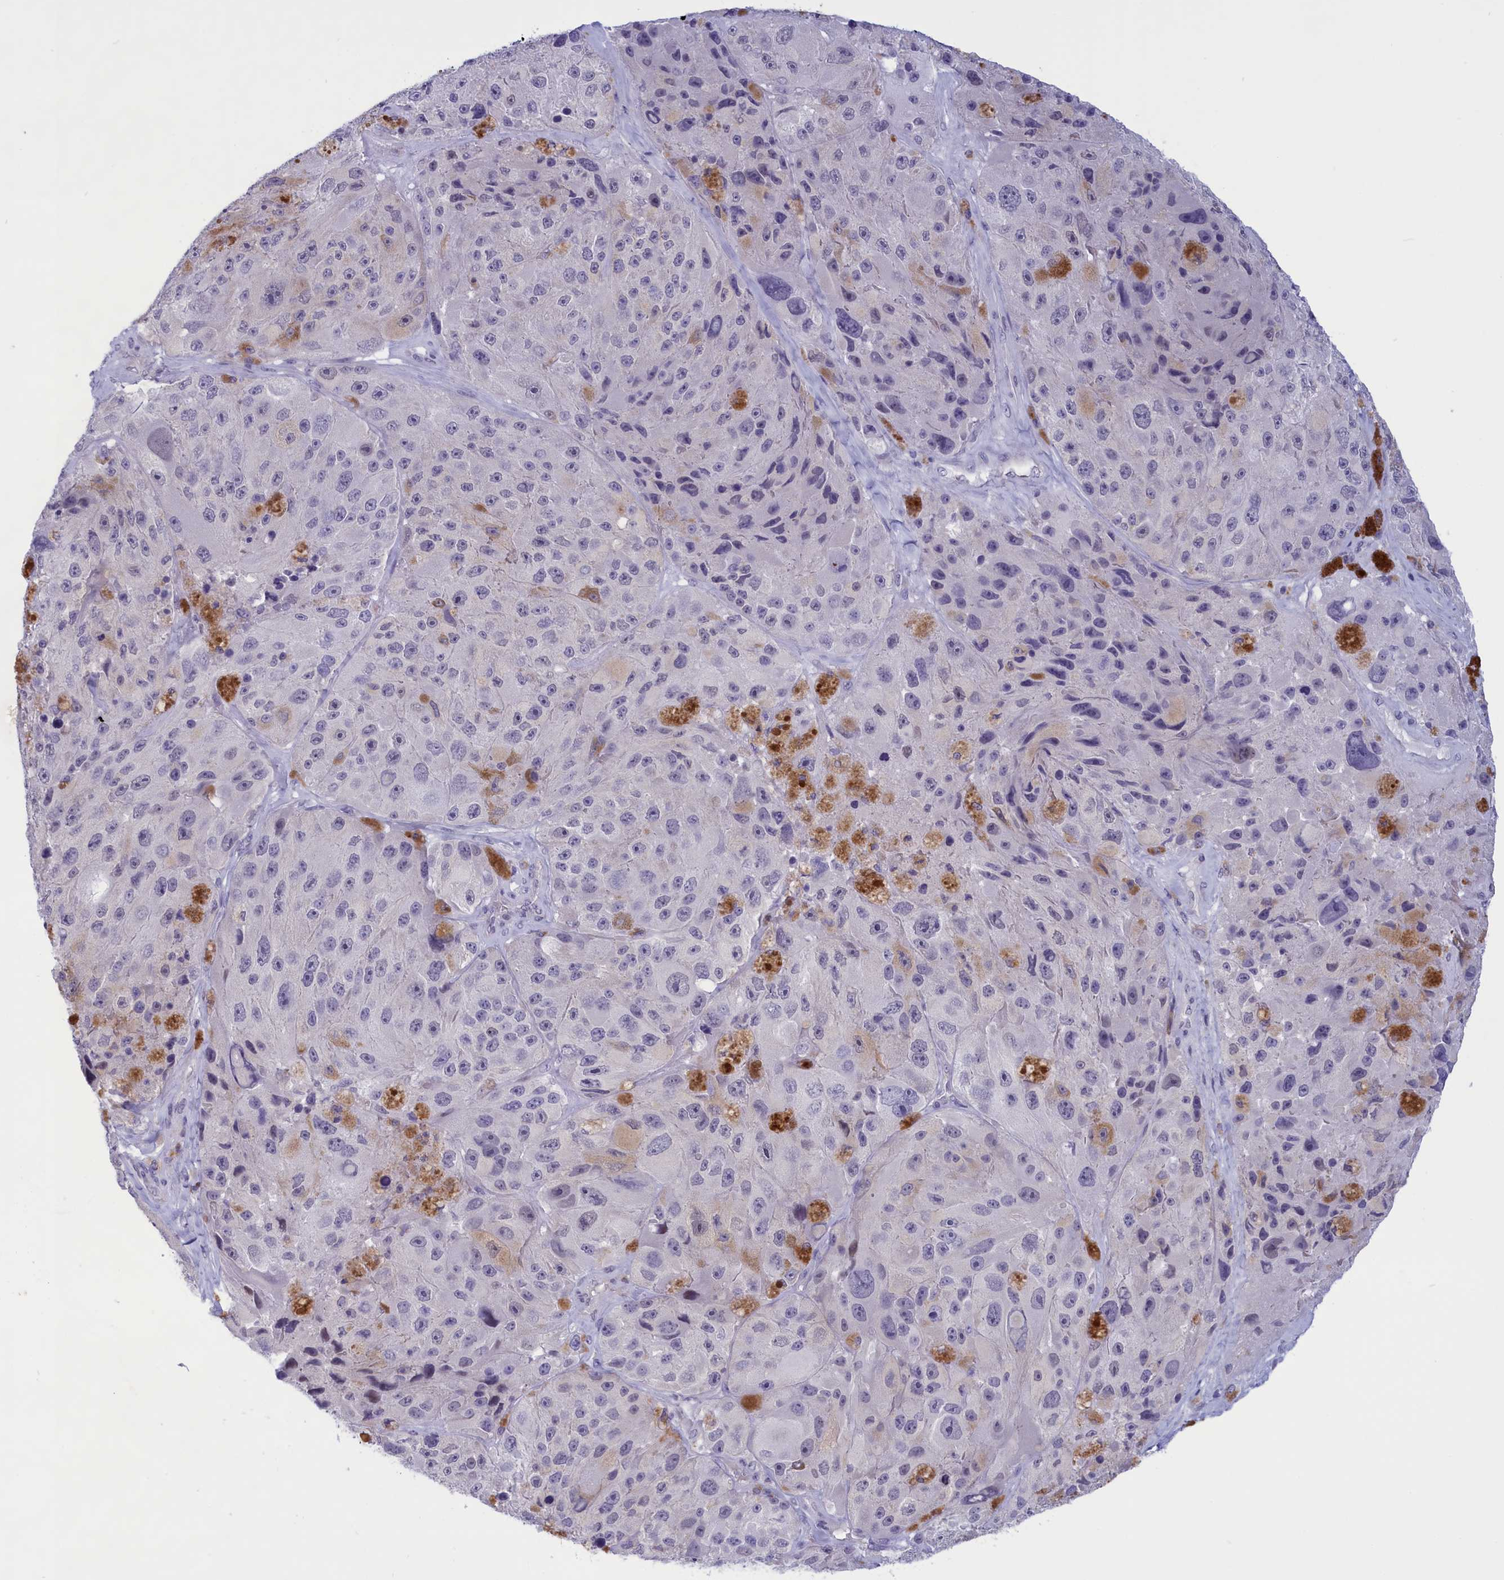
{"staining": {"intensity": "negative", "quantity": "none", "location": "none"}, "tissue": "melanoma", "cell_type": "Tumor cells", "image_type": "cancer", "snomed": [{"axis": "morphology", "description": "Malignant melanoma, Metastatic site"}, {"axis": "topography", "description": "Lymph node"}], "caption": "The micrograph displays no staining of tumor cells in malignant melanoma (metastatic site).", "gene": "ELOA2", "patient": {"sex": "male", "age": 62}}